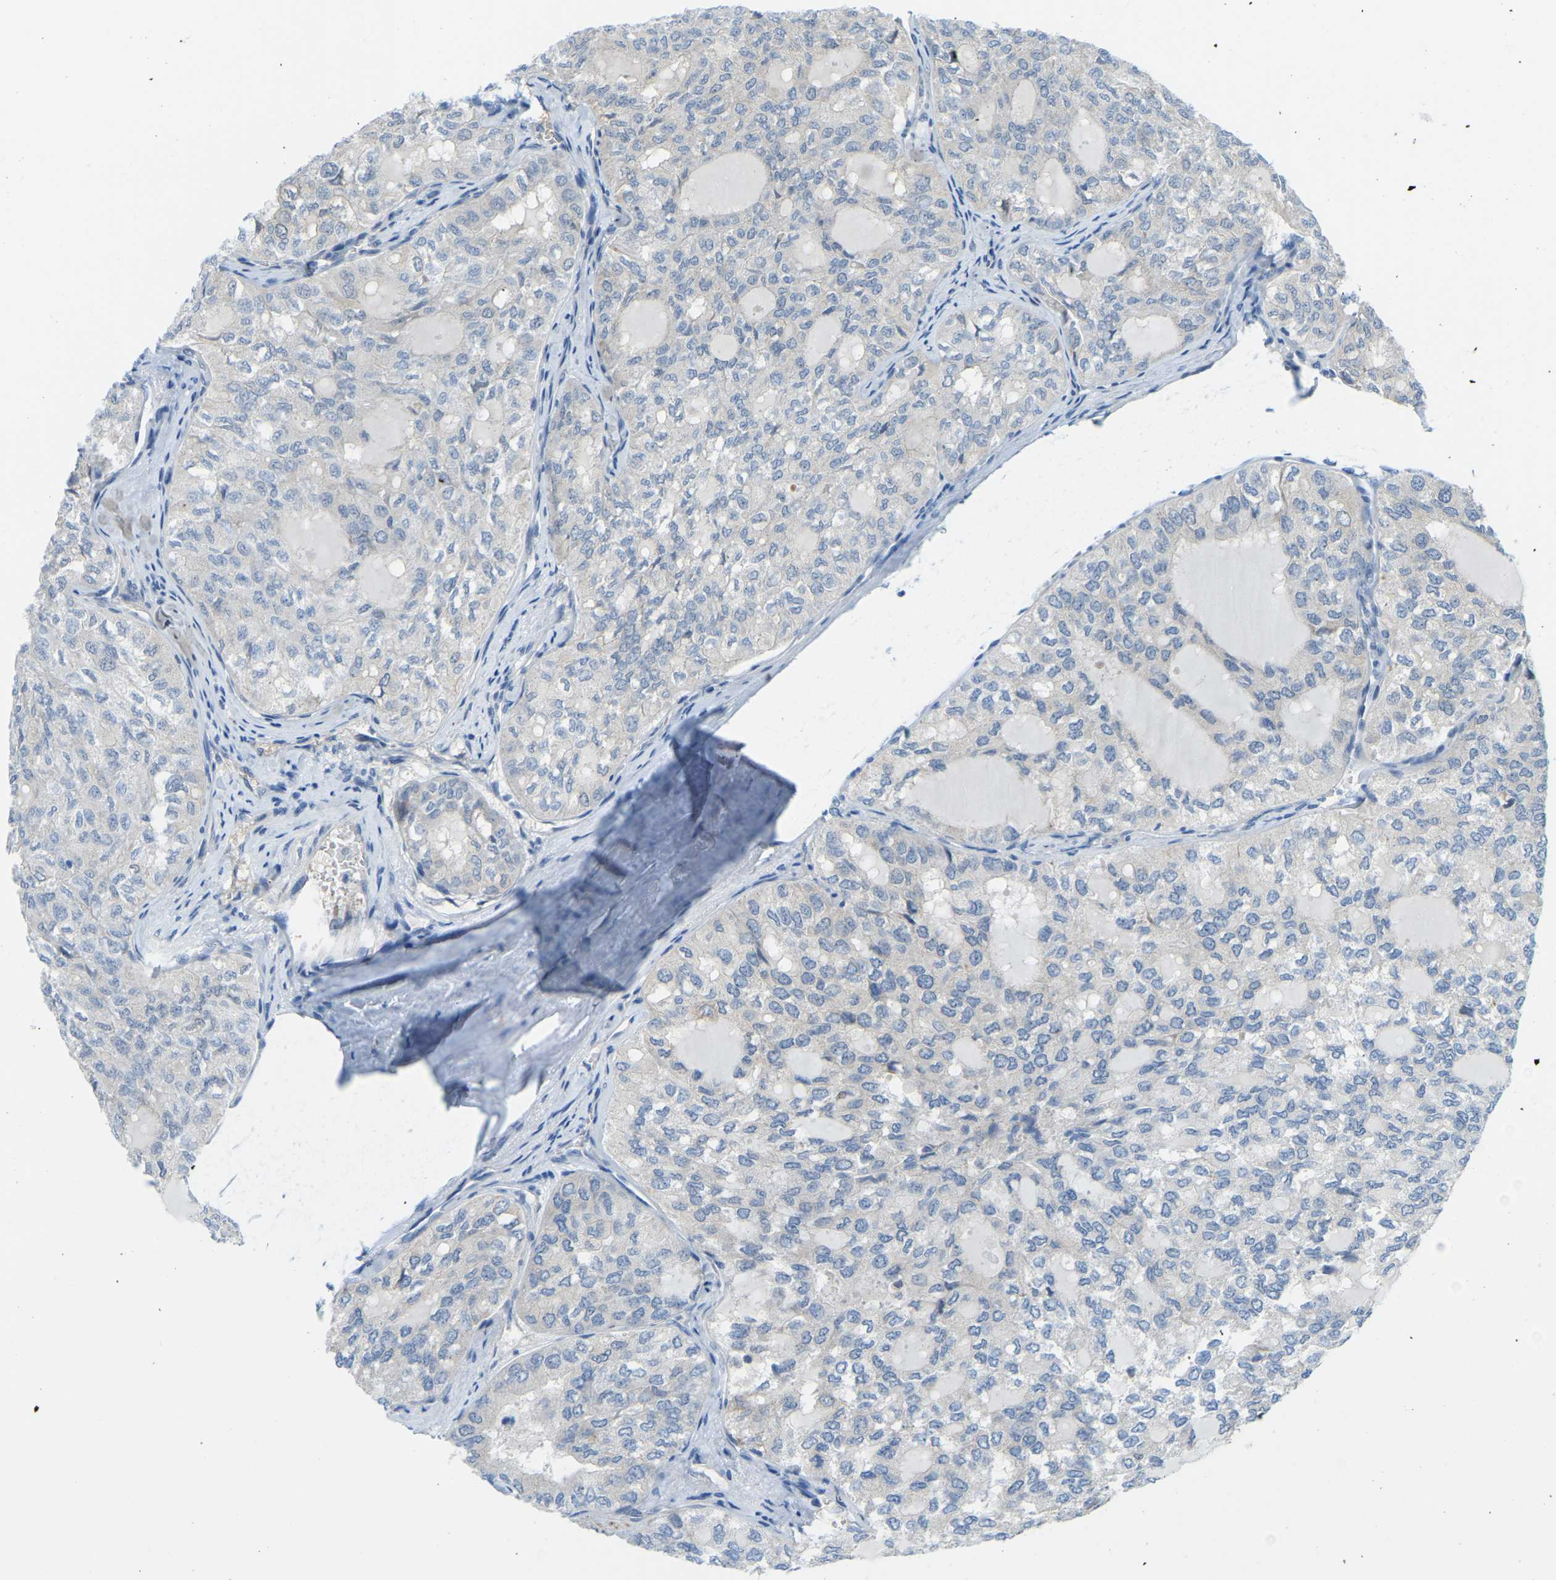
{"staining": {"intensity": "negative", "quantity": "none", "location": "none"}, "tissue": "thyroid cancer", "cell_type": "Tumor cells", "image_type": "cancer", "snomed": [{"axis": "morphology", "description": "Follicular adenoma carcinoma, NOS"}, {"axis": "topography", "description": "Thyroid gland"}], "caption": "An image of thyroid follicular adenoma carcinoma stained for a protein exhibits no brown staining in tumor cells. (DAB immunohistochemistry (IHC) with hematoxylin counter stain).", "gene": "NME8", "patient": {"sex": "male", "age": 75}}